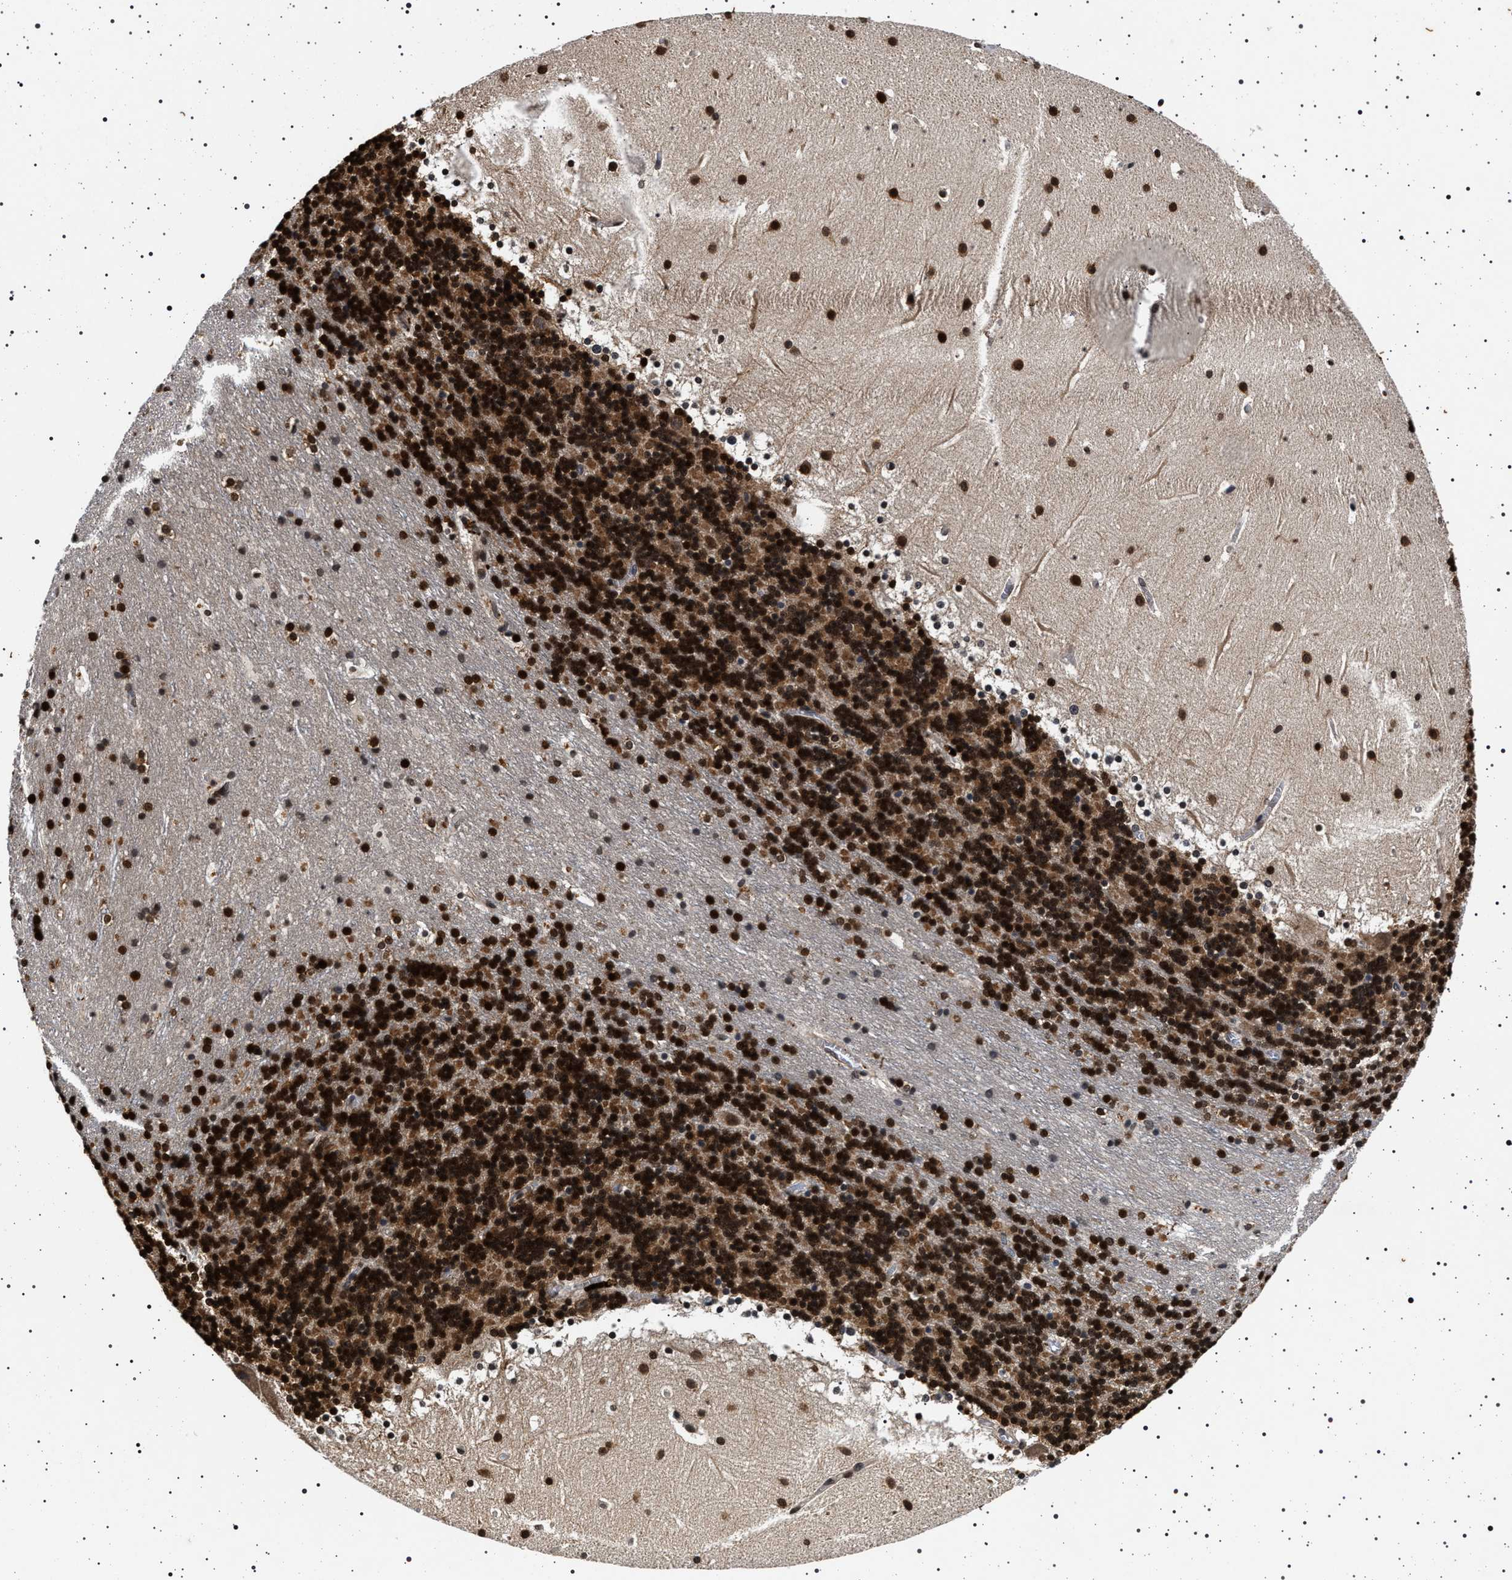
{"staining": {"intensity": "strong", "quantity": ">75%", "location": "cytoplasmic/membranous,nuclear"}, "tissue": "cerebellum", "cell_type": "Cells in granular layer", "image_type": "normal", "snomed": [{"axis": "morphology", "description": "Normal tissue, NOS"}, {"axis": "topography", "description": "Cerebellum"}], "caption": "Approximately >75% of cells in granular layer in normal human cerebellum display strong cytoplasmic/membranous,nuclear protein expression as visualized by brown immunohistochemical staining.", "gene": "CDKN1B", "patient": {"sex": "male", "age": 45}}